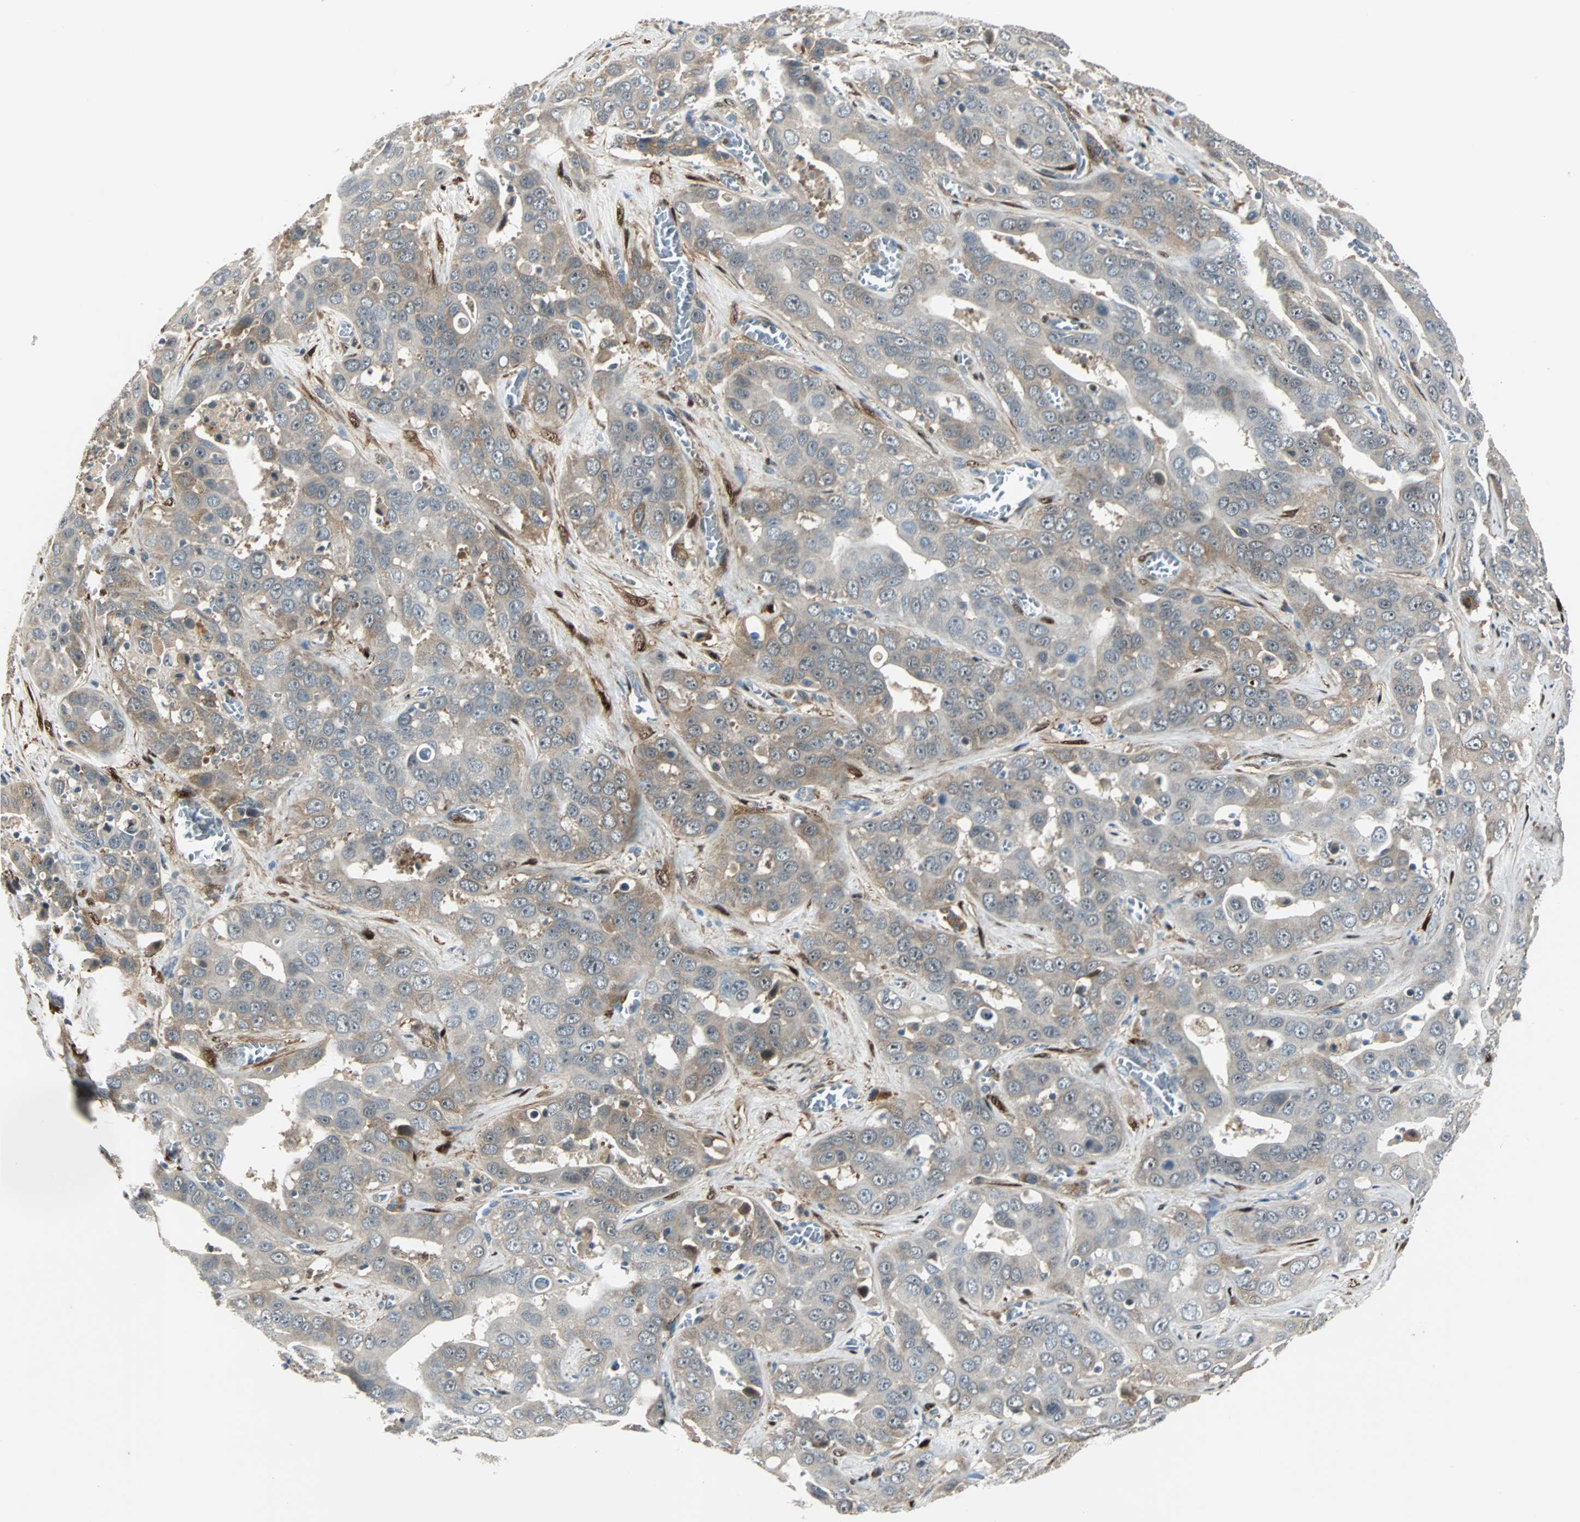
{"staining": {"intensity": "moderate", "quantity": "<25%", "location": "cytoplasmic/membranous"}, "tissue": "liver cancer", "cell_type": "Tumor cells", "image_type": "cancer", "snomed": [{"axis": "morphology", "description": "Cholangiocarcinoma"}, {"axis": "topography", "description": "Liver"}], "caption": "Tumor cells demonstrate low levels of moderate cytoplasmic/membranous staining in approximately <25% of cells in human cholangiocarcinoma (liver).", "gene": "FHL2", "patient": {"sex": "female", "age": 52}}